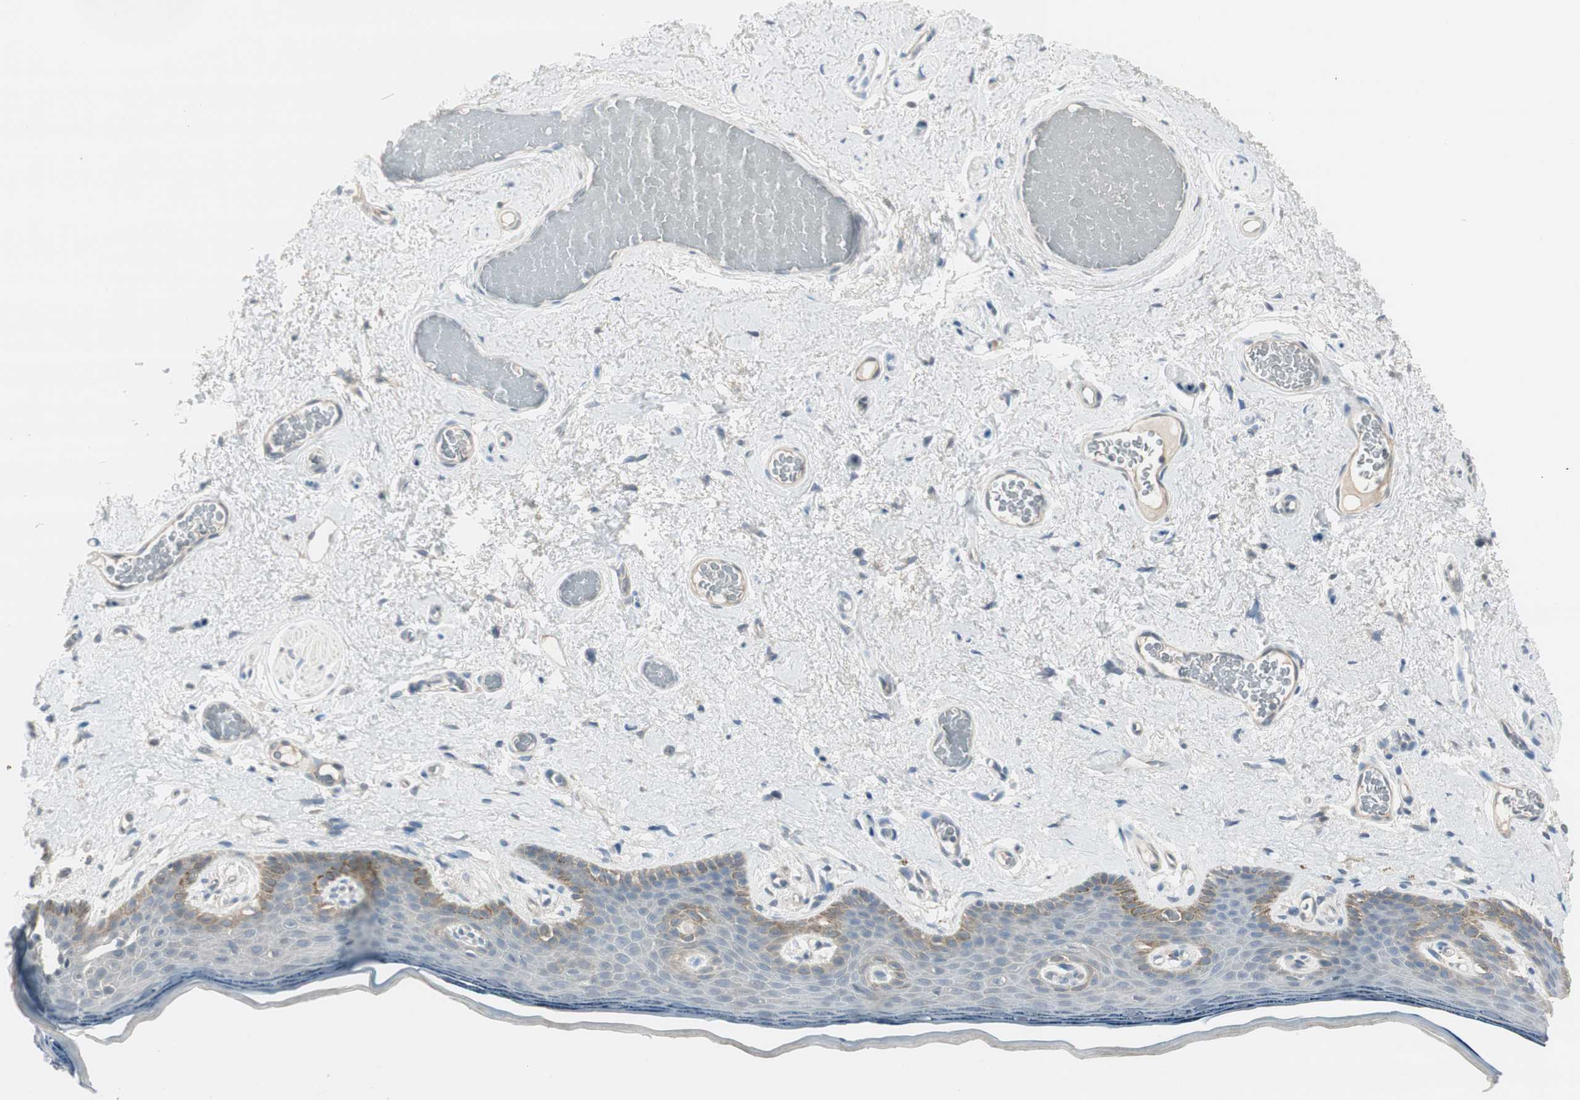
{"staining": {"intensity": "negative", "quantity": "none", "location": "none"}, "tissue": "skin", "cell_type": "Epidermal cells", "image_type": "normal", "snomed": [{"axis": "morphology", "description": "Normal tissue, NOS"}, {"axis": "topography", "description": "Vulva"}], "caption": "This is an immunohistochemistry photomicrograph of normal human skin. There is no positivity in epidermal cells.", "gene": "EVA1A", "patient": {"sex": "female", "age": 54}}